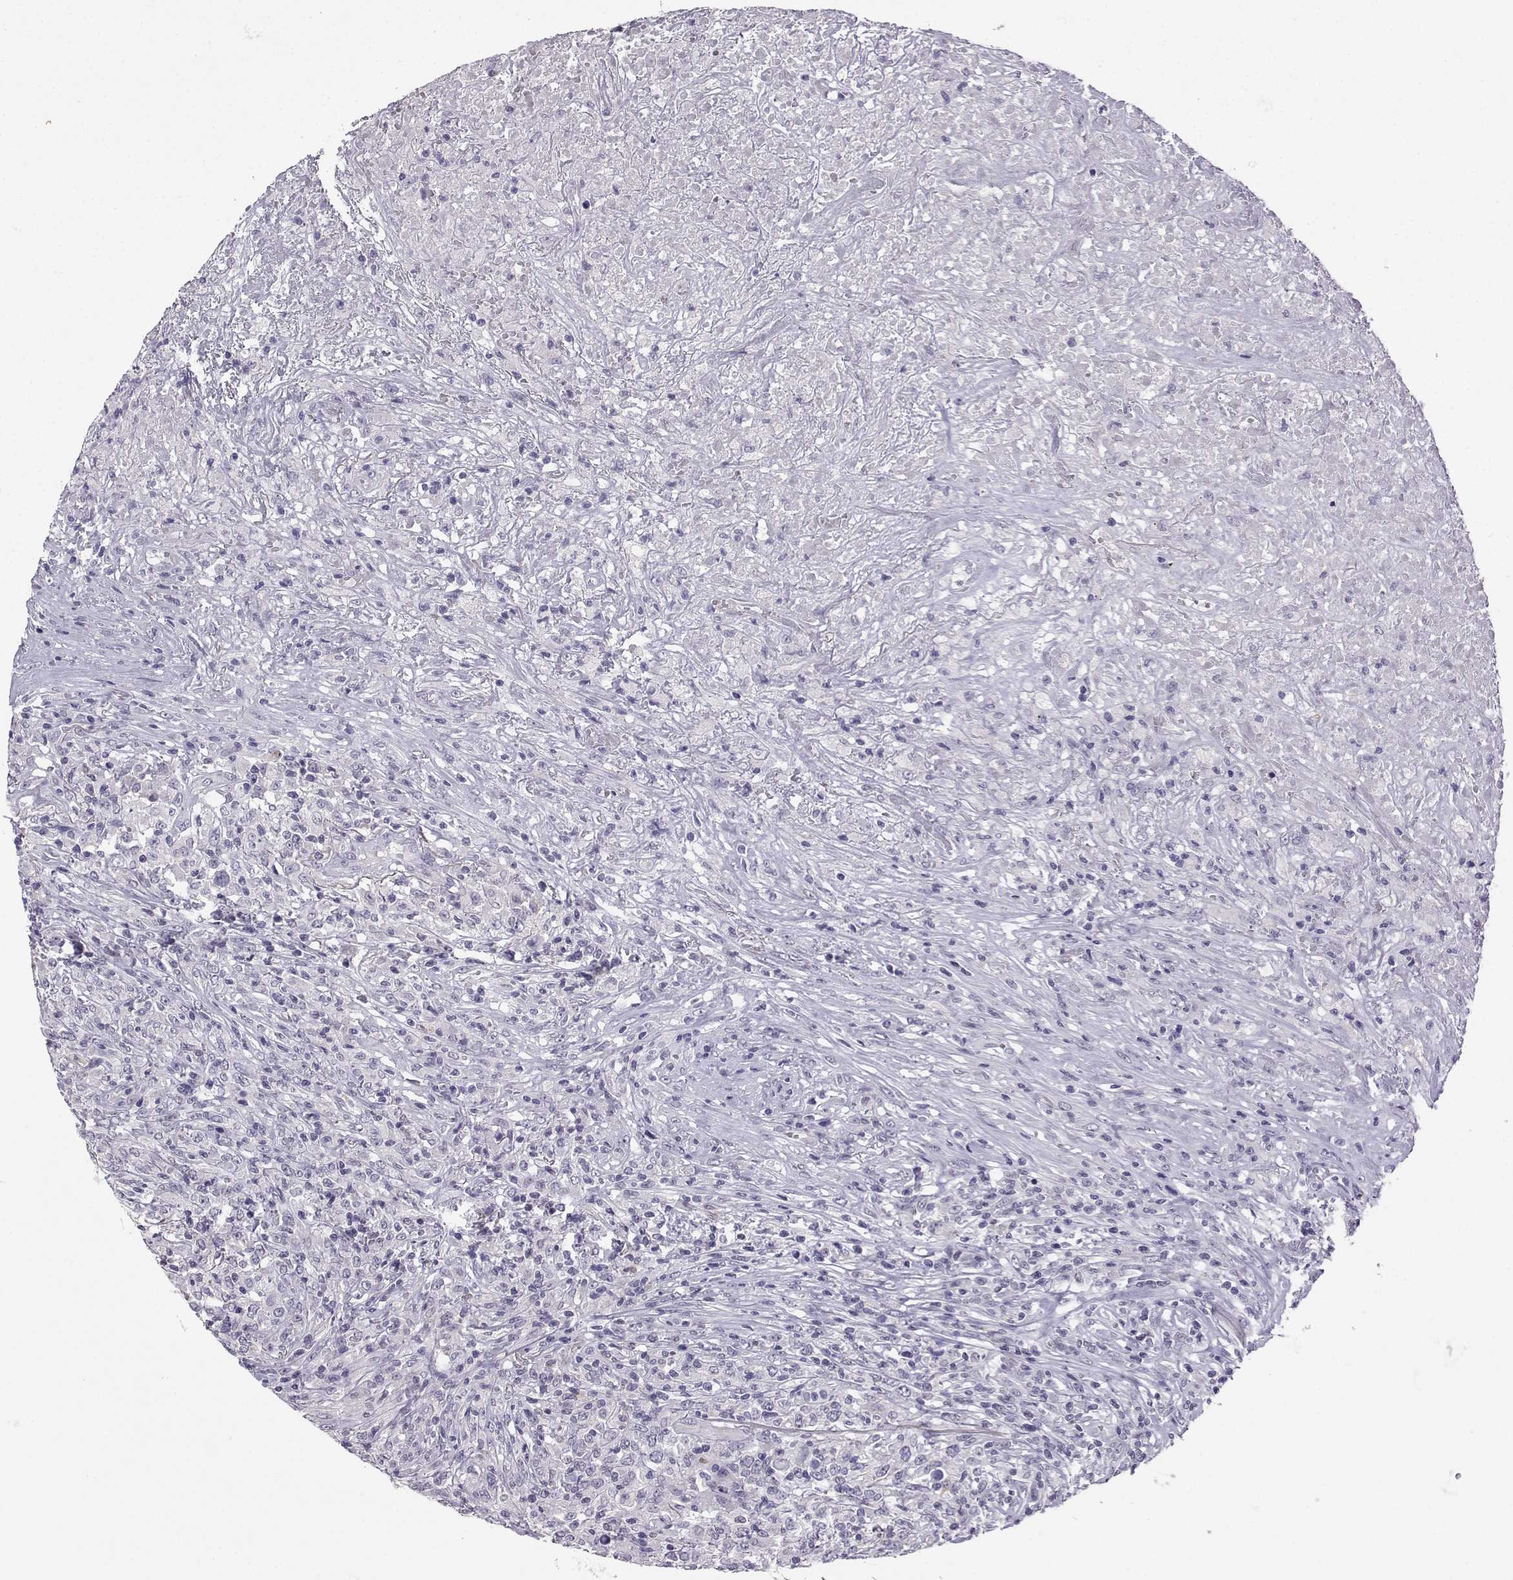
{"staining": {"intensity": "negative", "quantity": "none", "location": "none"}, "tissue": "lymphoma", "cell_type": "Tumor cells", "image_type": "cancer", "snomed": [{"axis": "morphology", "description": "Malignant lymphoma, non-Hodgkin's type, High grade"}, {"axis": "topography", "description": "Lung"}], "caption": "Human malignant lymphoma, non-Hodgkin's type (high-grade) stained for a protein using immunohistochemistry (IHC) reveals no positivity in tumor cells.", "gene": "TBR1", "patient": {"sex": "male", "age": 79}}